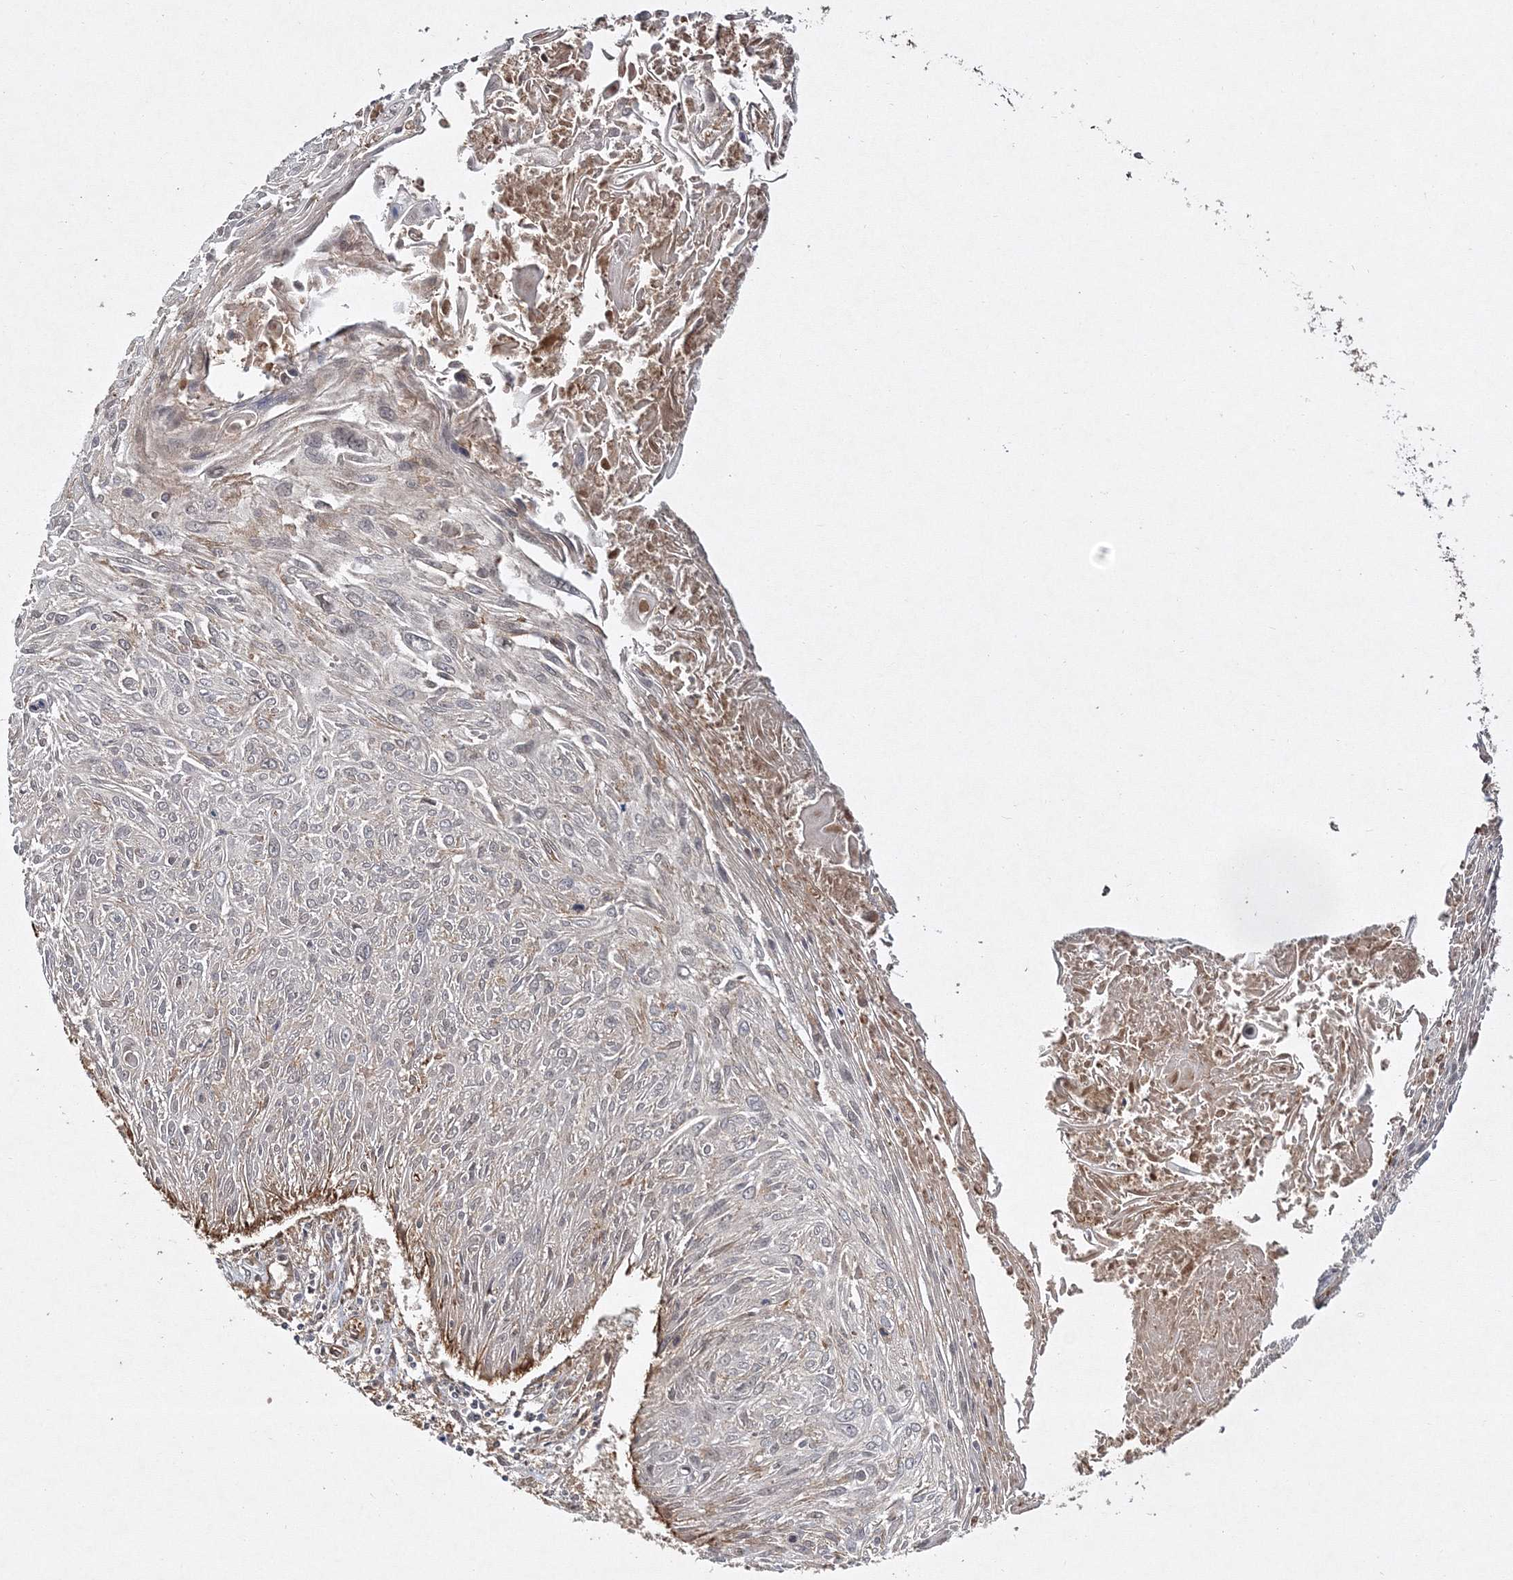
{"staining": {"intensity": "weak", "quantity": "<25%", "location": "cytoplasmic/membranous"}, "tissue": "cervical cancer", "cell_type": "Tumor cells", "image_type": "cancer", "snomed": [{"axis": "morphology", "description": "Squamous cell carcinoma, NOS"}, {"axis": "topography", "description": "Cervix"}], "caption": "The photomicrograph reveals no significant staining in tumor cells of cervical squamous cell carcinoma. The staining is performed using DAB (3,3'-diaminobenzidine) brown chromogen with nuclei counter-stained in using hematoxylin.", "gene": "WDR37", "patient": {"sex": "female", "age": 51}}